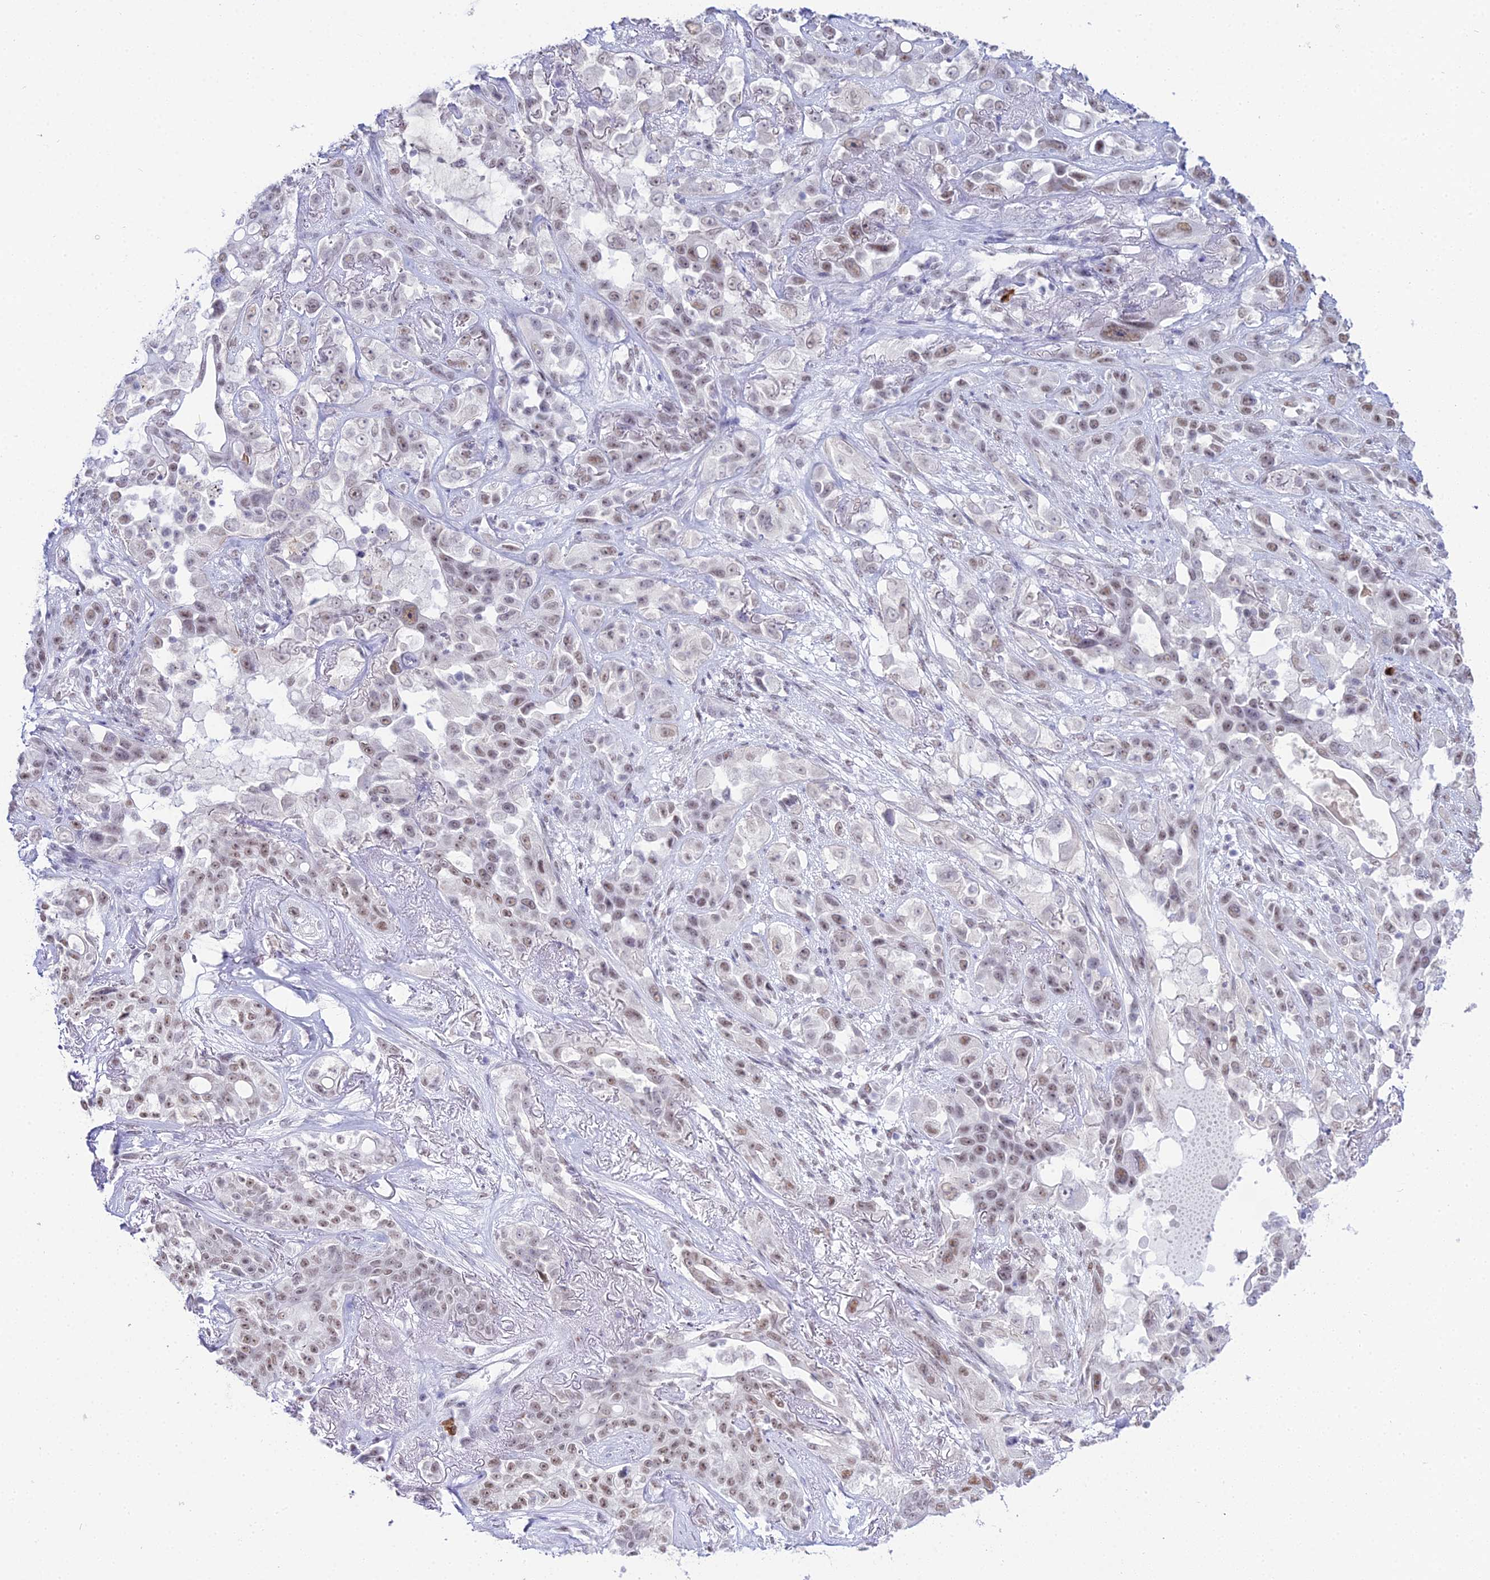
{"staining": {"intensity": "weak", "quantity": ">75%", "location": "nuclear"}, "tissue": "lung cancer", "cell_type": "Tumor cells", "image_type": "cancer", "snomed": [{"axis": "morphology", "description": "Squamous cell carcinoma, NOS"}, {"axis": "topography", "description": "Lung"}], "caption": "Protein staining by immunohistochemistry (IHC) reveals weak nuclear staining in about >75% of tumor cells in lung cancer (squamous cell carcinoma). The staining is performed using DAB brown chromogen to label protein expression. The nuclei are counter-stained blue using hematoxylin.", "gene": "RBM12", "patient": {"sex": "female", "age": 70}}